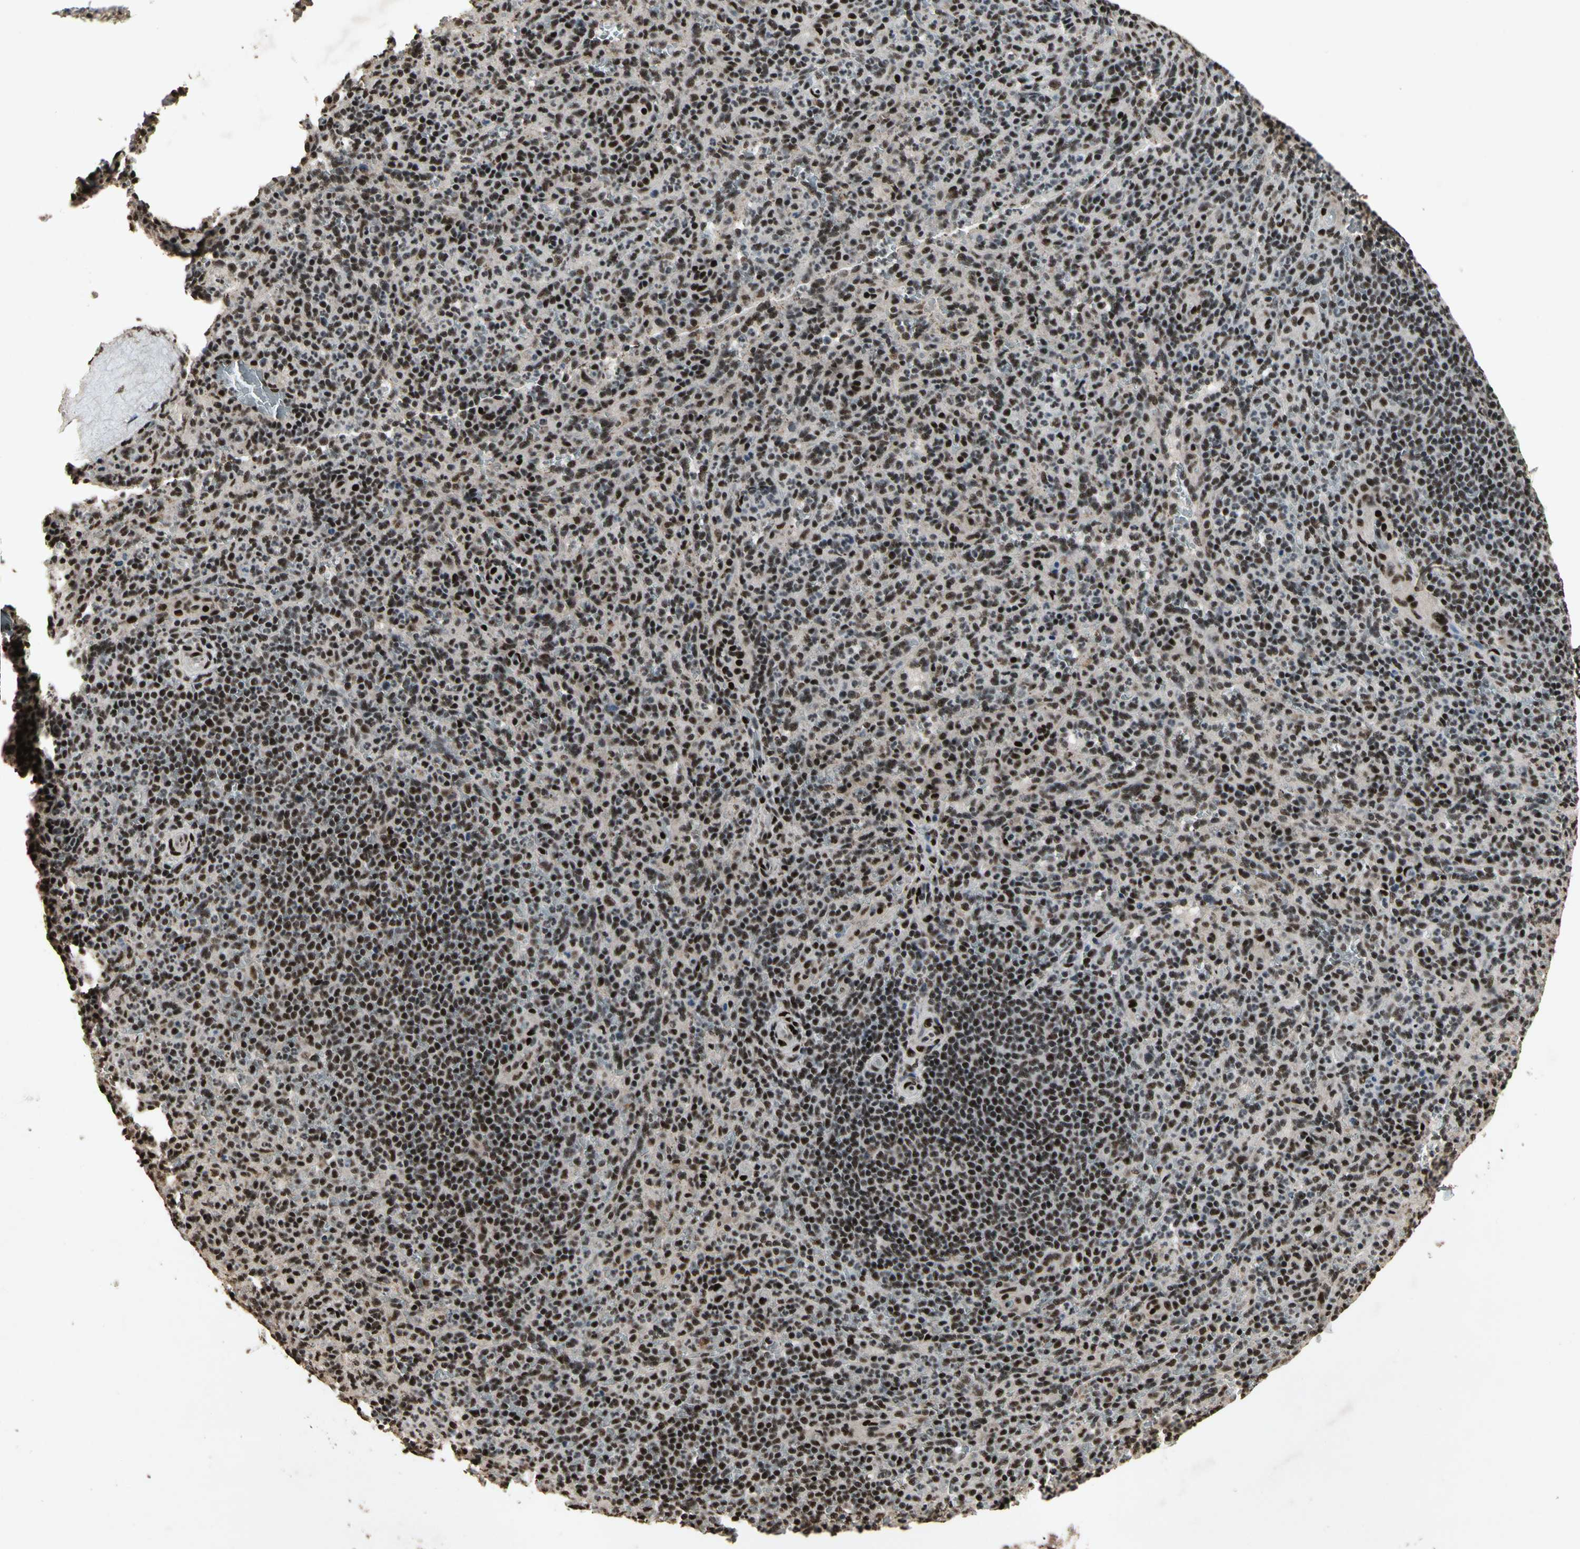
{"staining": {"intensity": "strong", "quantity": ">75%", "location": "nuclear"}, "tissue": "spleen", "cell_type": "Cells in red pulp", "image_type": "normal", "snomed": [{"axis": "morphology", "description": "Normal tissue, NOS"}, {"axis": "topography", "description": "Spleen"}], "caption": "Immunohistochemistry histopathology image of normal spleen: spleen stained using immunohistochemistry (IHC) shows high levels of strong protein expression localized specifically in the nuclear of cells in red pulp, appearing as a nuclear brown color.", "gene": "TBX2", "patient": {"sex": "male", "age": 36}}